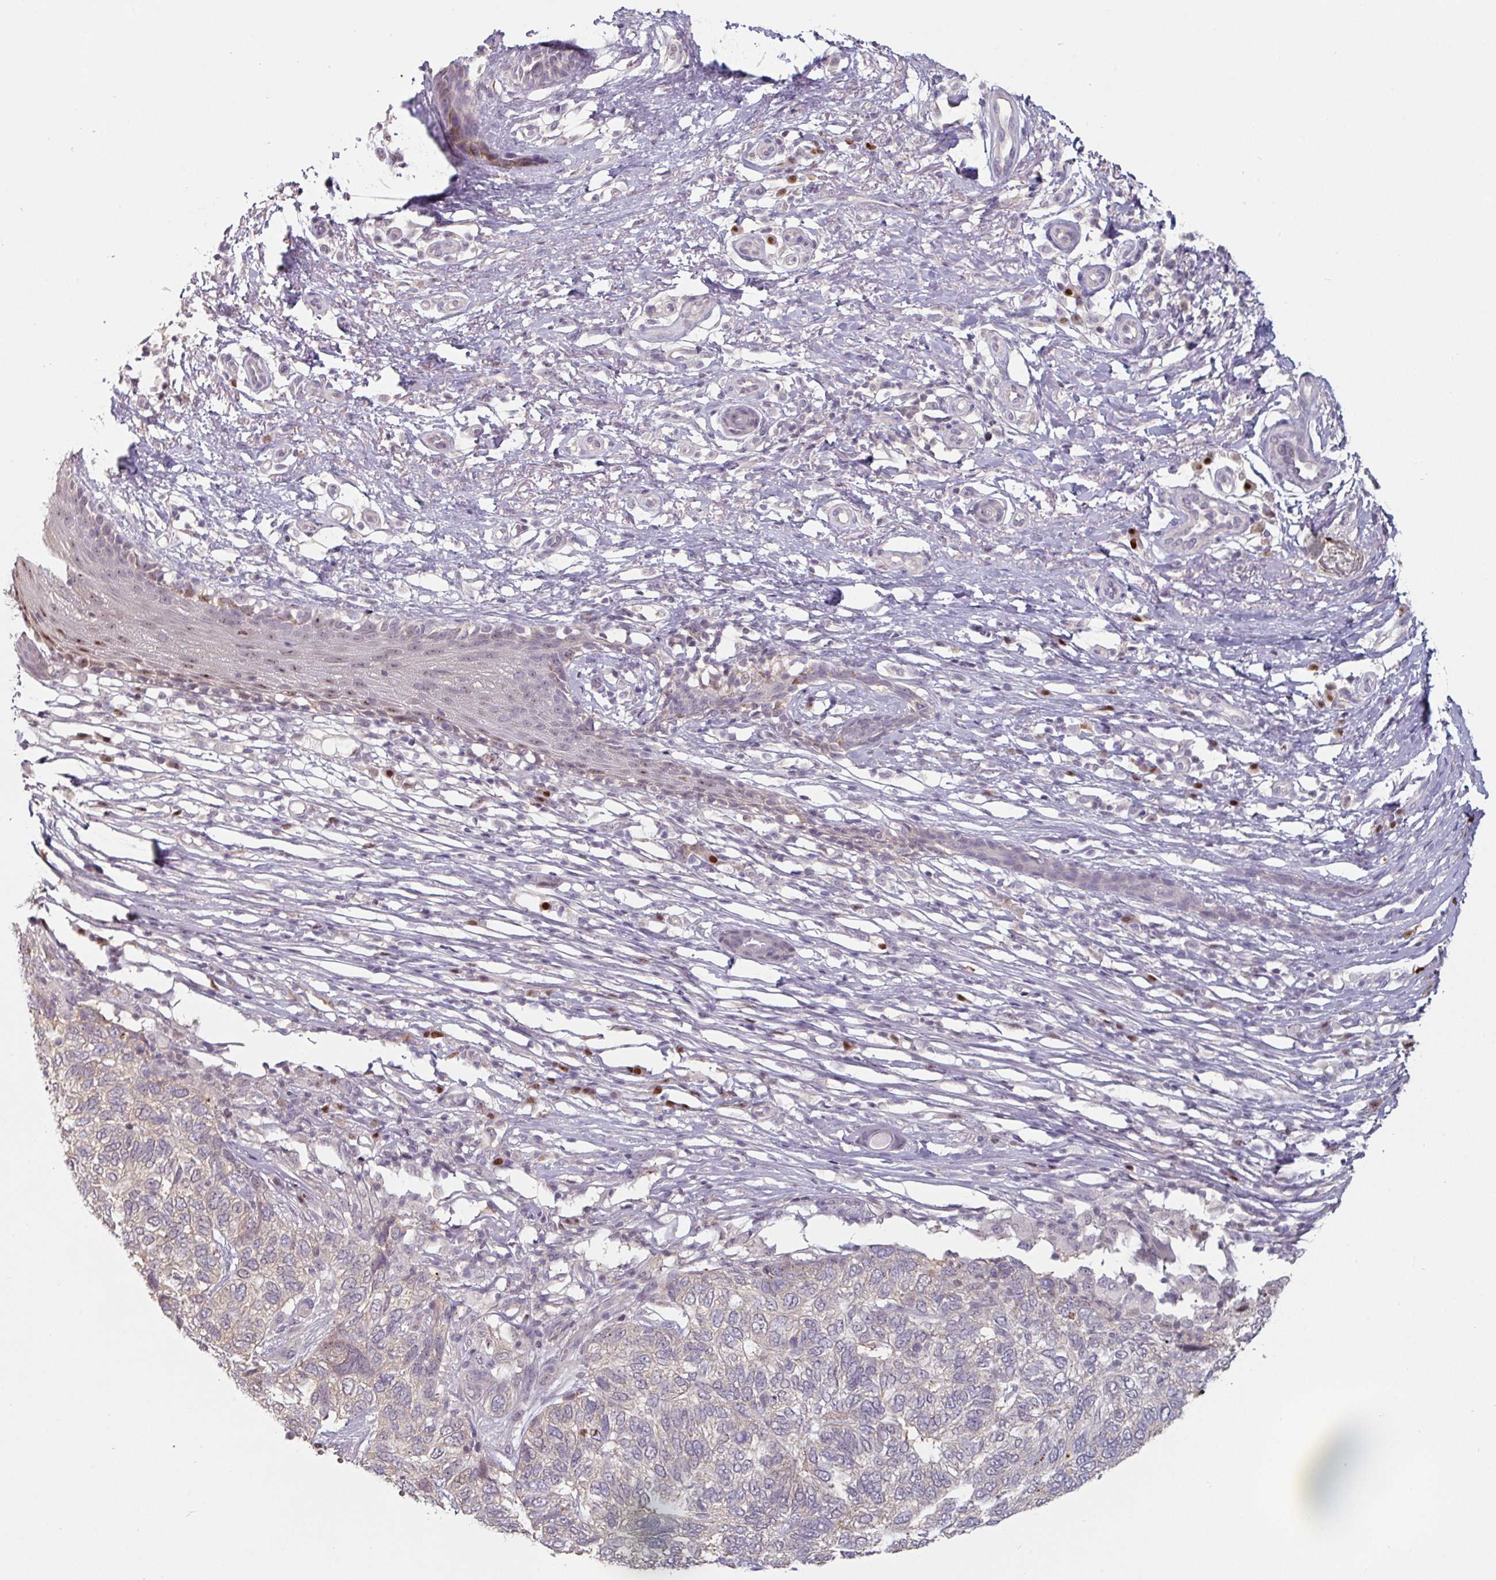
{"staining": {"intensity": "negative", "quantity": "none", "location": "none"}, "tissue": "skin cancer", "cell_type": "Tumor cells", "image_type": "cancer", "snomed": [{"axis": "morphology", "description": "Basal cell carcinoma"}, {"axis": "topography", "description": "Skin"}], "caption": "Skin cancer (basal cell carcinoma) was stained to show a protein in brown. There is no significant expression in tumor cells. (Brightfield microscopy of DAB (3,3'-diaminobenzidine) IHC at high magnification).", "gene": "ZBTB6", "patient": {"sex": "female", "age": 65}}